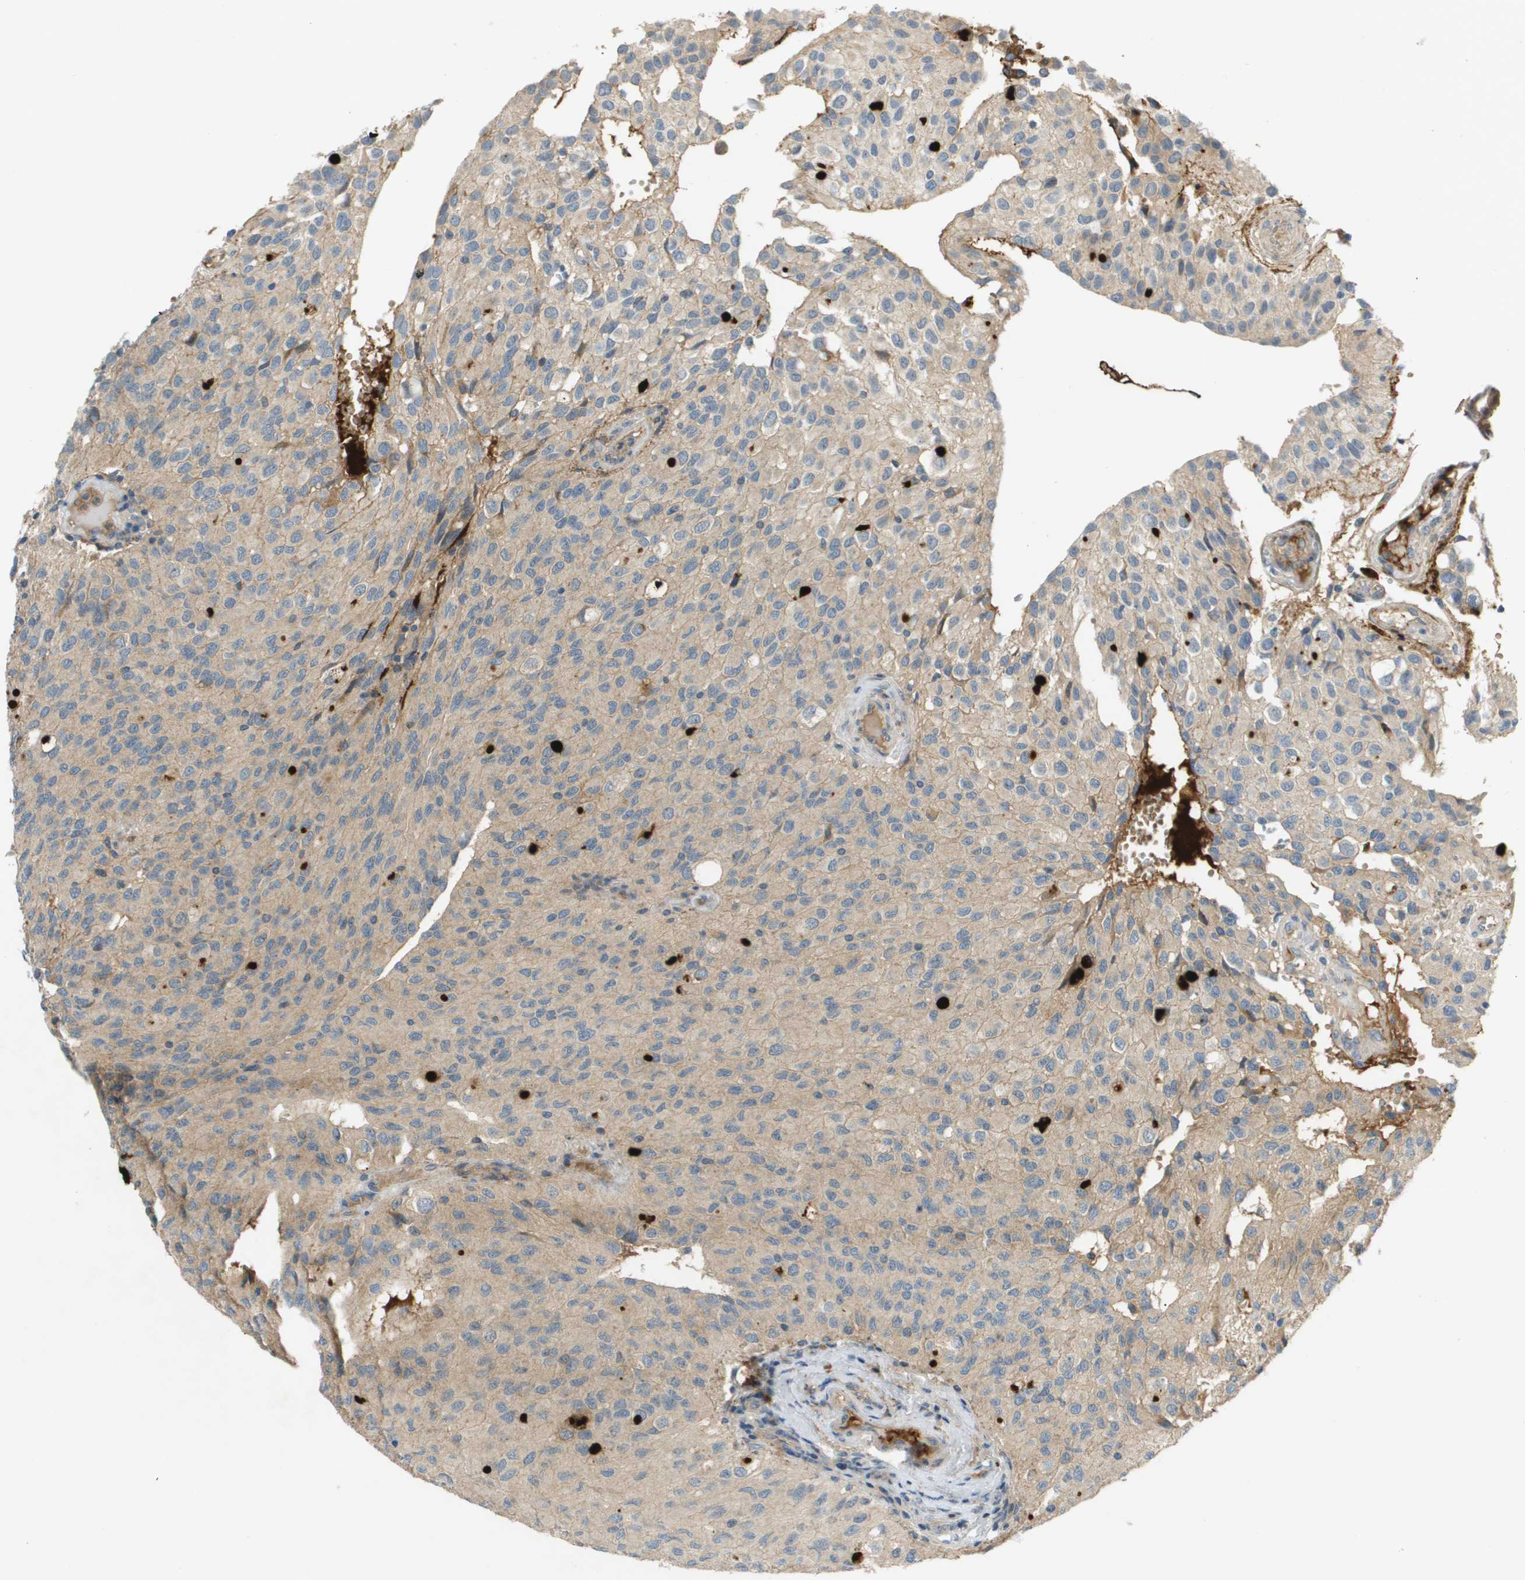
{"staining": {"intensity": "weak", "quantity": "<25%", "location": "cytoplasmic/membranous"}, "tissue": "glioma", "cell_type": "Tumor cells", "image_type": "cancer", "snomed": [{"axis": "morphology", "description": "Glioma, malignant, High grade"}, {"axis": "topography", "description": "Brain"}], "caption": "Photomicrograph shows no protein staining in tumor cells of malignant glioma (high-grade) tissue. (Brightfield microscopy of DAB (3,3'-diaminobenzidine) immunohistochemistry at high magnification).", "gene": "VTN", "patient": {"sex": "male", "age": 32}}